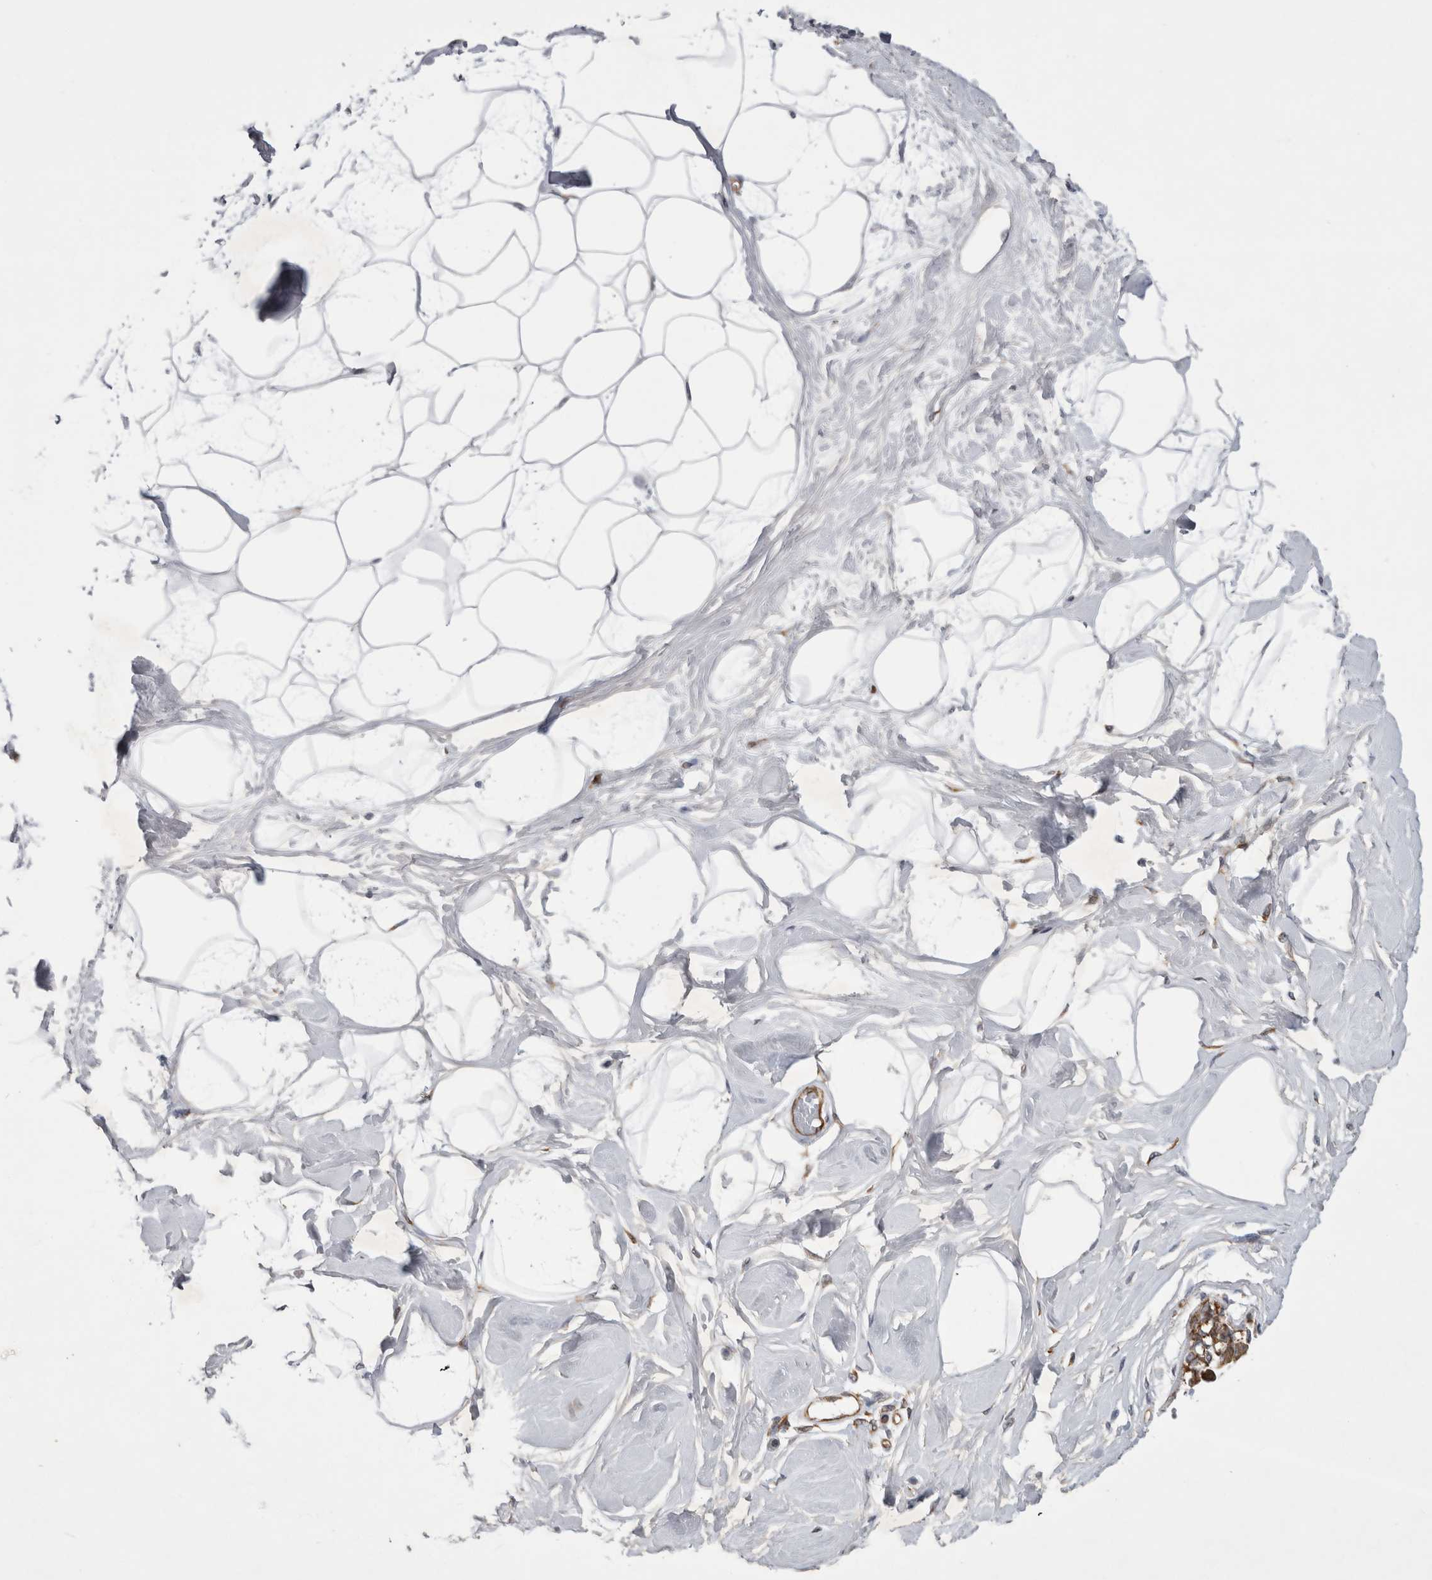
{"staining": {"intensity": "negative", "quantity": "none", "location": "none"}, "tissue": "breast", "cell_type": "Adipocytes", "image_type": "normal", "snomed": [{"axis": "morphology", "description": "Normal tissue, NOS"}, {"axis": "topography", "description": "Breast"}], "caption": "Immunohistochemical staining of unremarkable breast reveals no significant positivity in adipocytes. The staining was performed using DAB to visualize the protein expression in brown, while the nuclei were stained in blue with hematoxylin (Magnification: 20x).", "gene": "PARP11", "patient": {"sex": "female", "age": 45}}